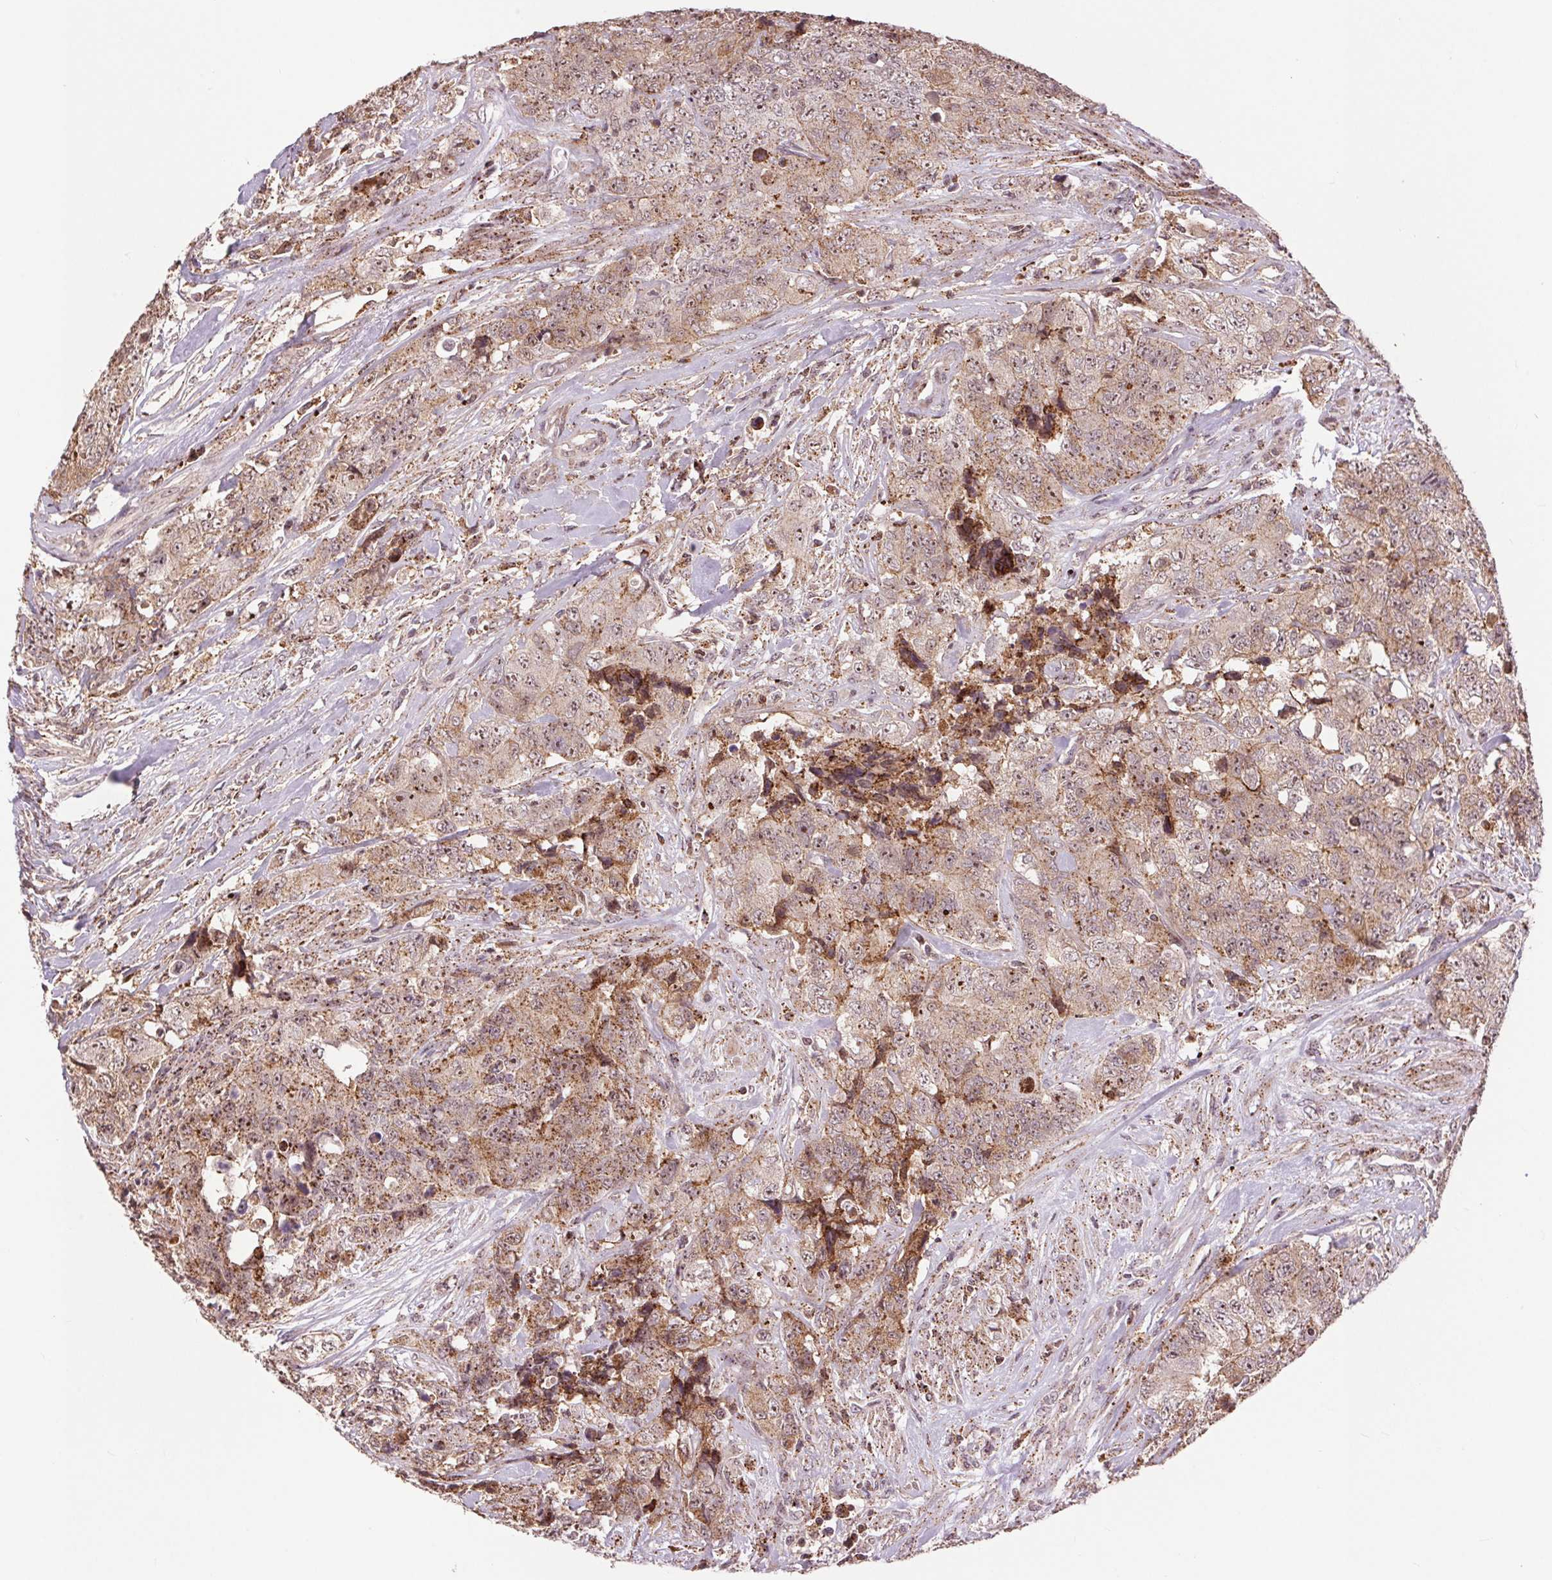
{"staining": {"intensity": "moderate", "quantity": ">75%", "location": "cytoplasmic/membranous,nuclear"}, "tissue": "urothelial cancer", "cell_type": "Tumor cells", "image_type": "cancer", "snomed": [{"axis": "morphology", "description": "Urothelial carcinoma, High grade"}, {"axis": "topography", "description": "Urinary bladder"}], "caption": "Human urothelial carcinoma (high-grade) stained for a protein (brown) shows moderate cytoplasmic/membranous and nuclear positive staining in about >75% of tumor cells.", "gene": "CHMP4B", "patient": {"sex": "female", "age": 78}}